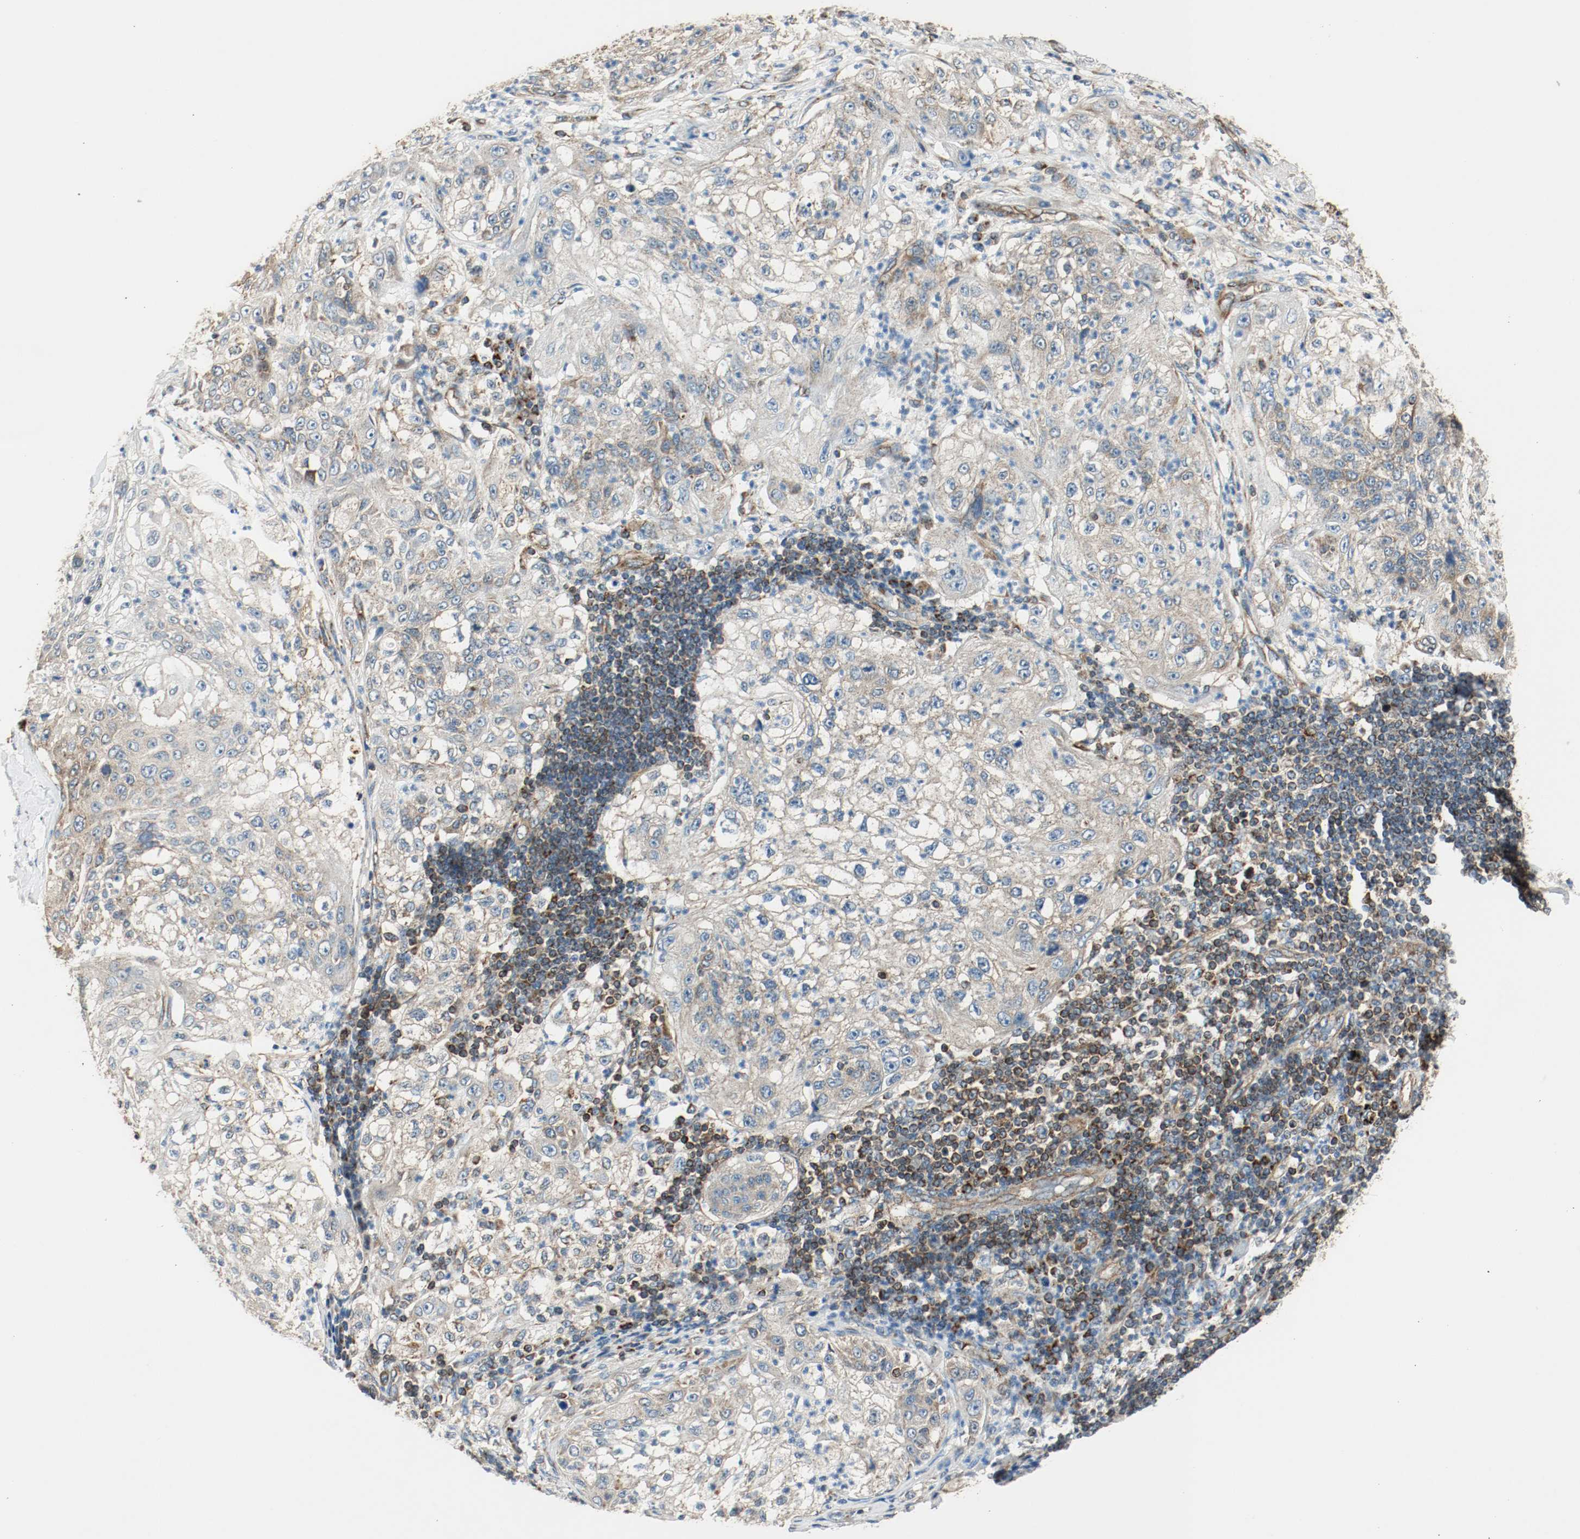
{"staining": {"intensity": "moderate", "quantity": "25%-75%", "location": "cytoplasmic/membranous"}, "tissue": "lung cancer", "cell_type": "Tumor cells", "image_type": "cancer", "snomed": [{"axis": "morphology", "description": "Inflammation, NOS"}, {"axis": "morphology", "description": "Squamous cell carcinoma, NOS"}, {"axis": "topography", "description": "Lymph node"}, {"axis": "topography", "description": "Soft tissue"}, {"axis": "topography", "description": "Lung"}], "caption": "Tumor cells exhibit medium levels of moderate cytoplasmic/membranous staining in approximately 25%-75% of cells in human lung cancer (squamous cell carcinoma).", "gene": "PLCG1", "patient": {"sex": "male", "age": 66}}